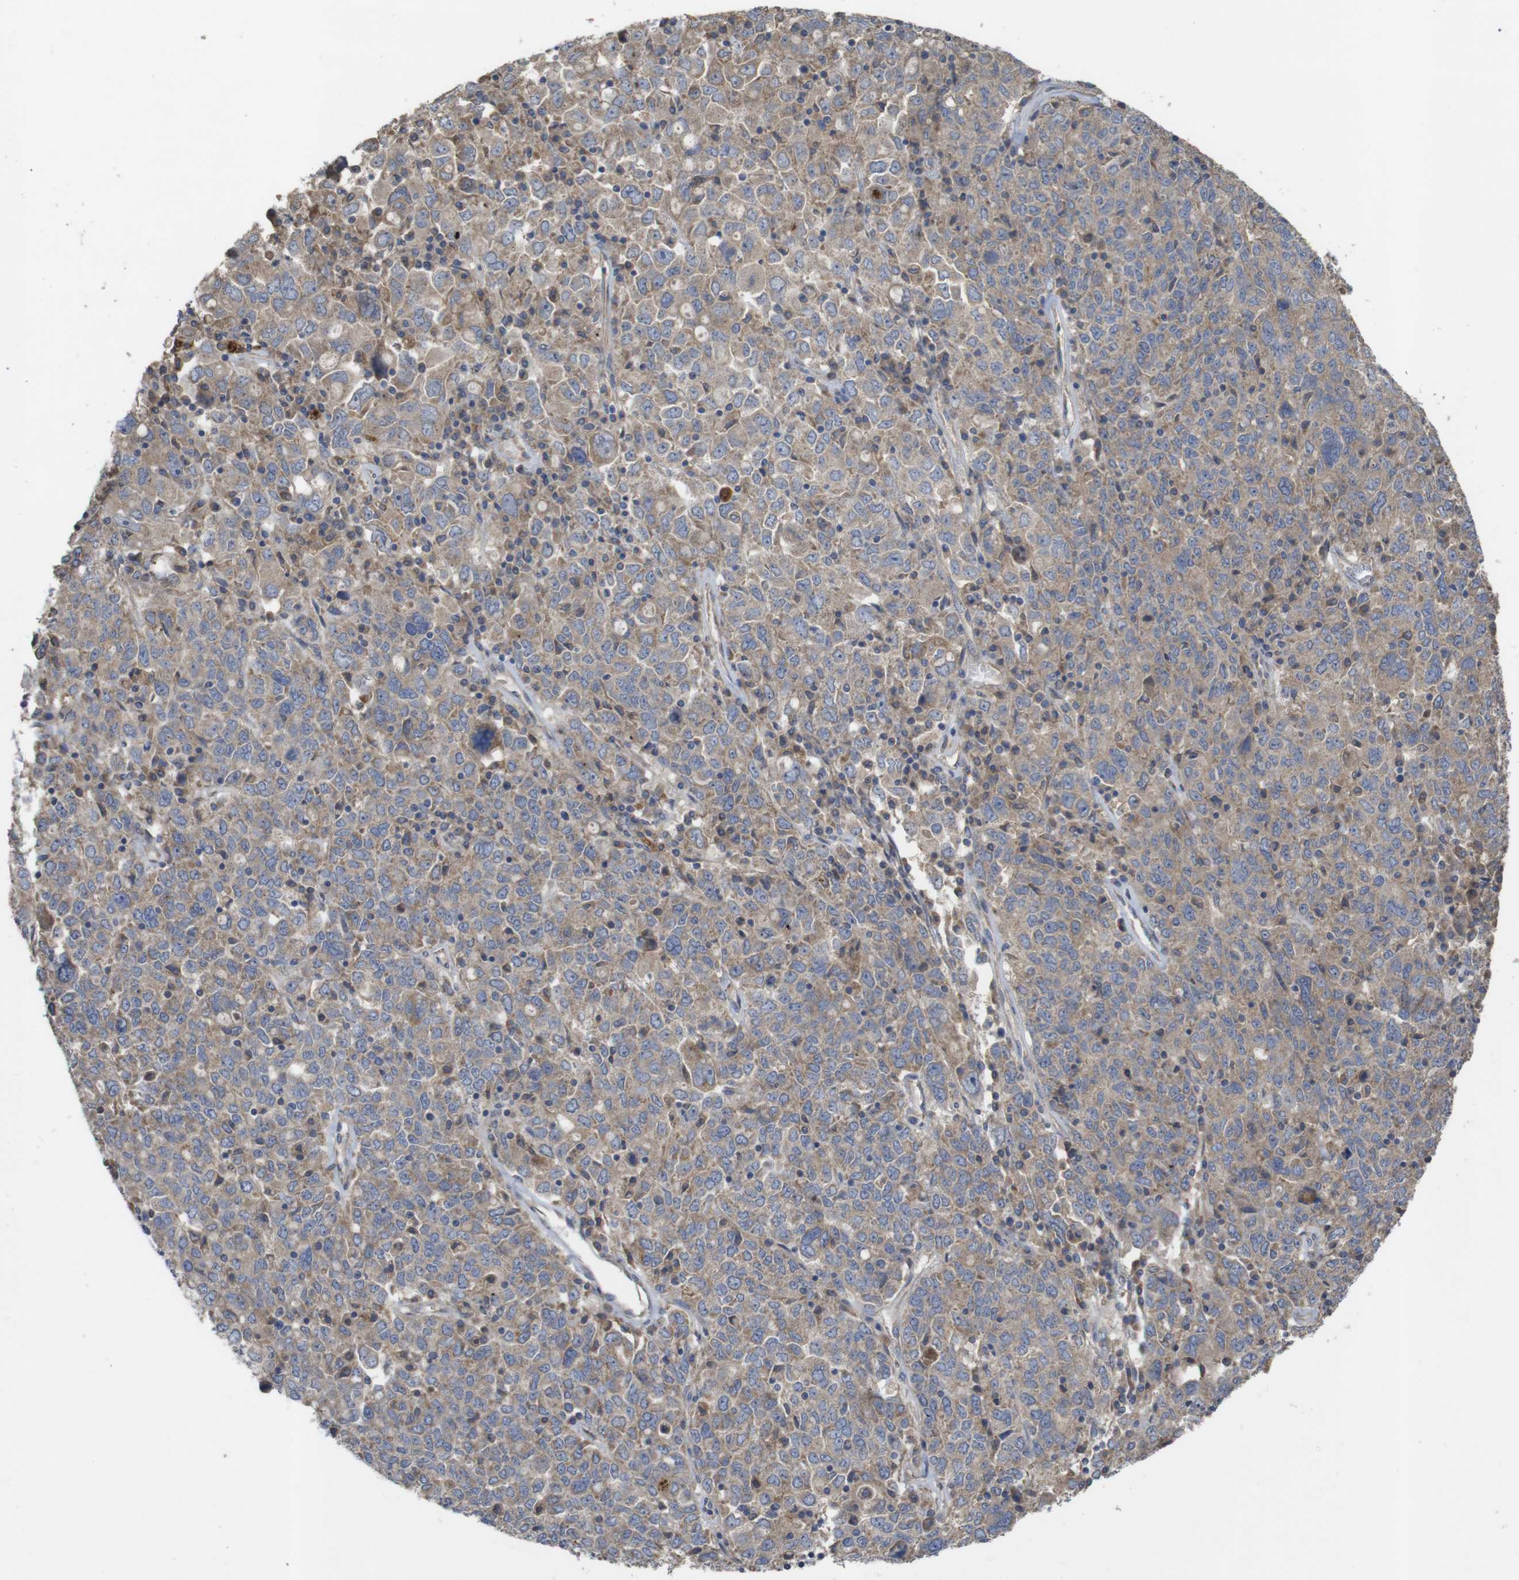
{"staining": {"intensity": "weak", "quantity": ">75%", "location": "cytoplasmic/membranous"}, "tissue": "ovarian cancer", "cell_type": "Tumor cells", "image_type": "cancer", "snomed": [{"axis": "morphology", "description": "Carcinoma, endometroid"}, {"axis": "topography", "description": "Ovary"}], "caption": "Immunohistochemistry photomicrograph of endometroid carcinoma (ovarian) stained for a protein (brown), which displays low levels of weak cytoplasmic/membranous positivity in about >75% of tumor cells.", "gene": "KCNS3", "patient": {"sex": "female", "age": 62}}